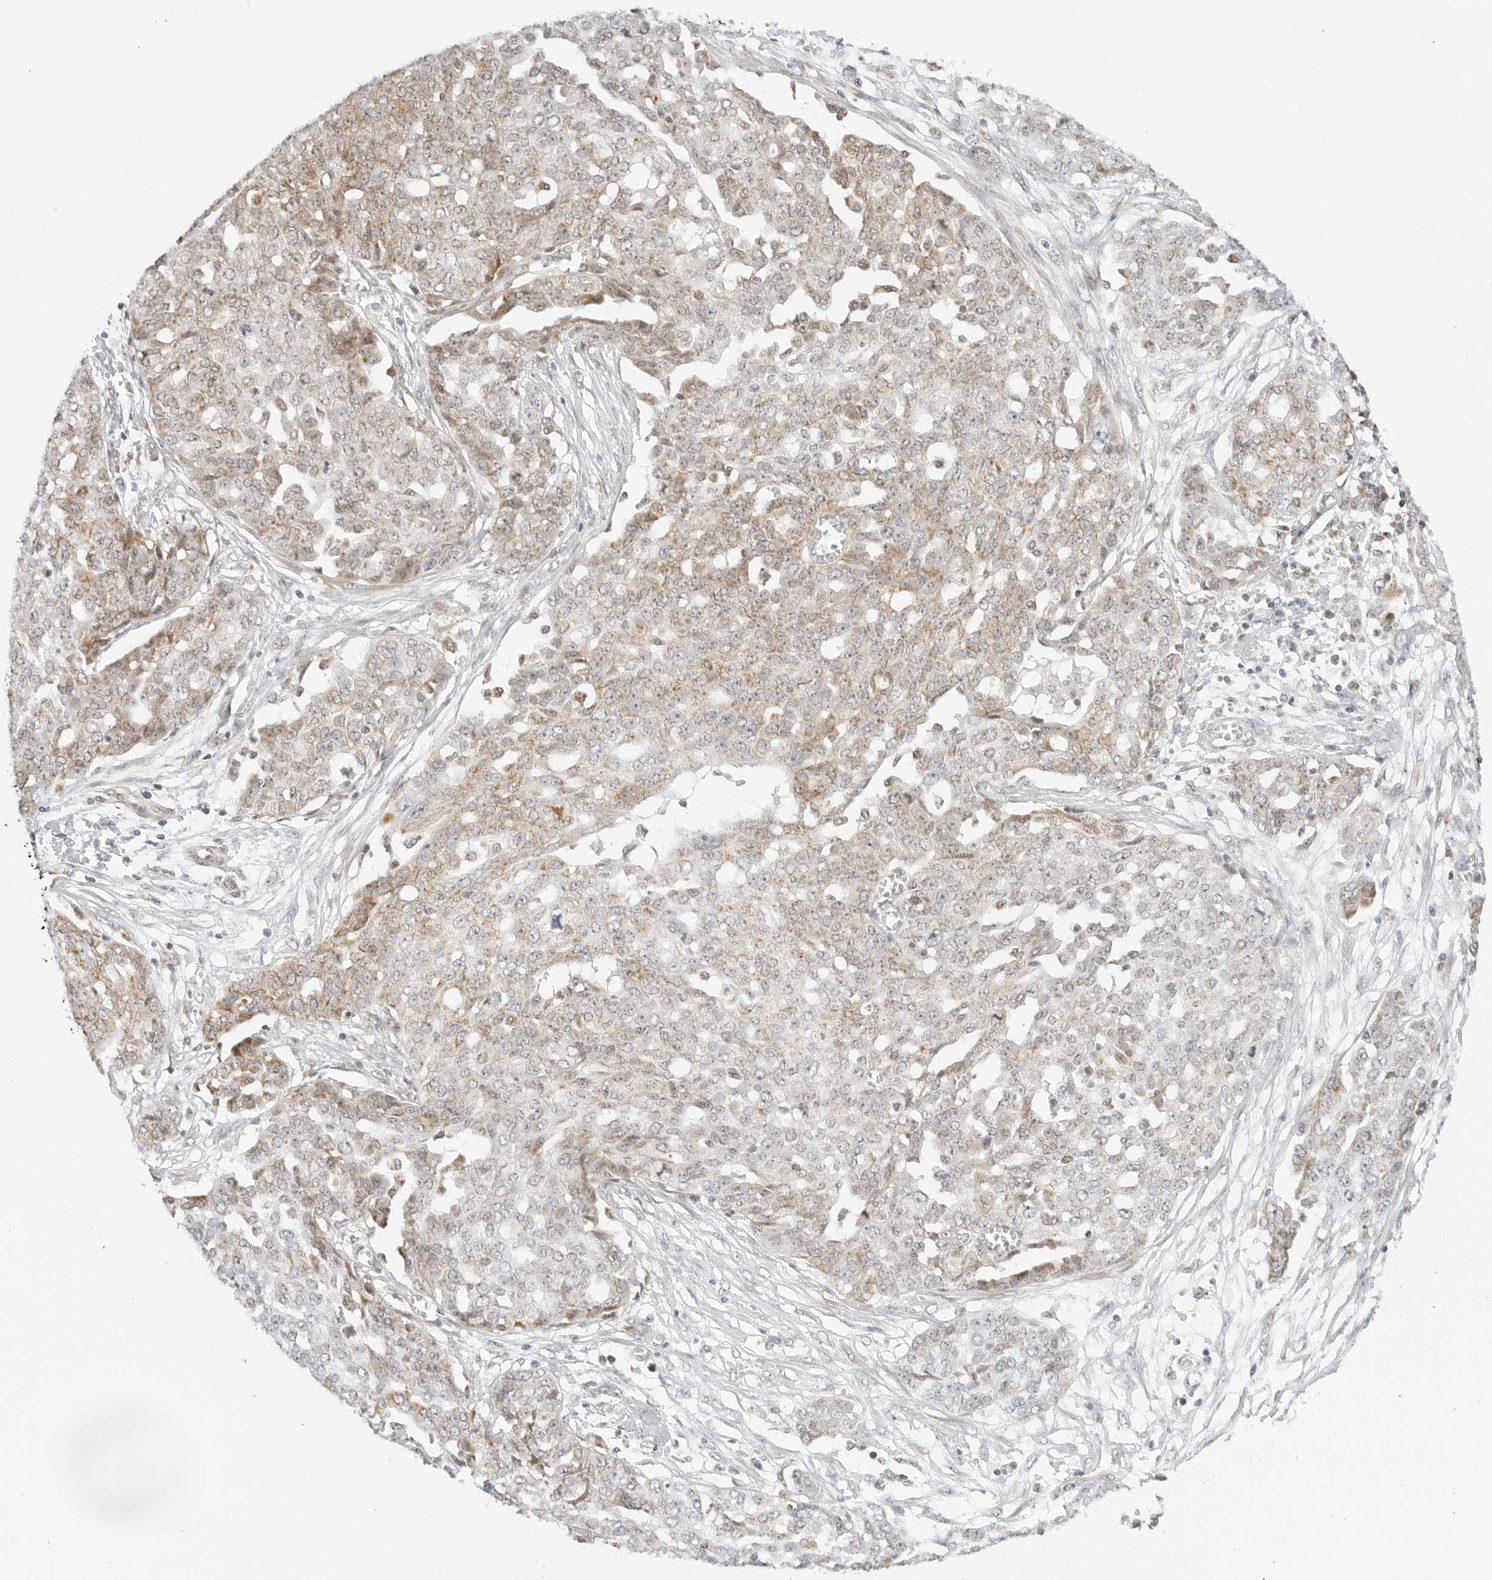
{"staining": {"intensity": "weak", "quantity": "25%-75%", "location": "cytoplasmic/membranous"}, "tissue": "ovarian cancer", "cell_type": "Tumor cells", "image_type": "cancer", "snomed": [{"axis": "morphology", "description": "Cystadenocarcinoma, serous, NOS"}, {"axis": "topography", "description": "Soft tissue"}, {"axis": "topography", "description": "Ovary"}], "caption": "This is an image of immunohistochemistry (IHC) staining of serous cystadenocarcinoma (ovarian), which shows weak expression in the cytoplasmic/membranous of tumor cells.", "gene": "GORAB", "patient": {"sex": "female", "age": 57}}